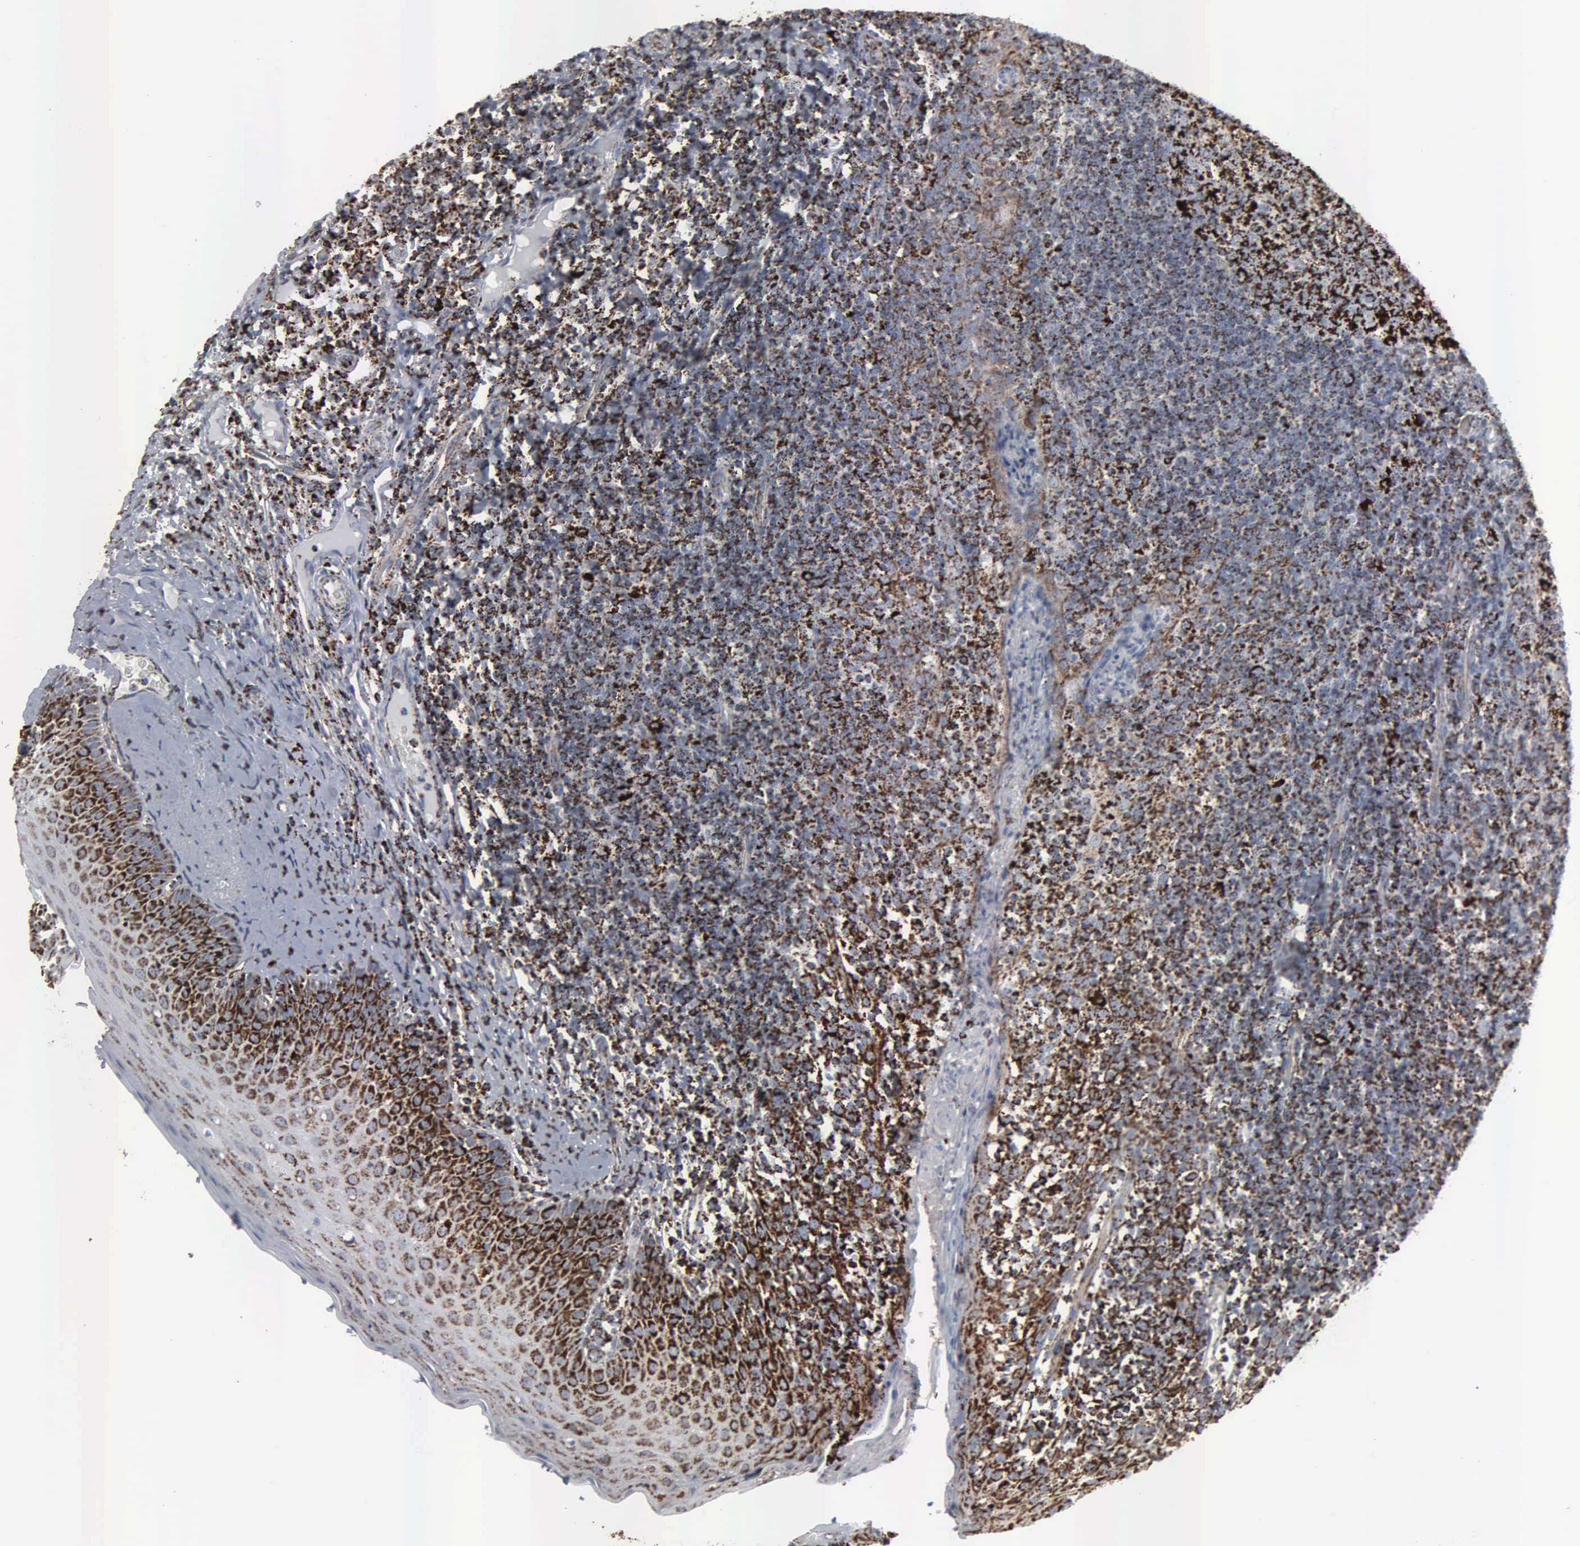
{"staining": {"intensity": "strong", "quantity": "25%-75%", "location": "cytoplasmic/membranous"}, "tissue": "tonsil", "cell_type": "Germinal center cells", "image_type": "normal", "snomed": [{"axis": "morphology", "description": "Normal tissue, NOS"}, {"axis": "topography", "description": "Tonsil"}], "caption": "High-magnification brightfield microscopy of normal tonsil stained with DAB (brown) and counterstained with hematoxylin (blue). germinal center cells exhibit strong cytoplasmic/membranous staining is appreciated in approximately25%-75% of cells. (DAB IHC with brightfield microscopy, high magnification).", "gene": "HSPA9", "patient": {"sex": "male", "age": 6}}